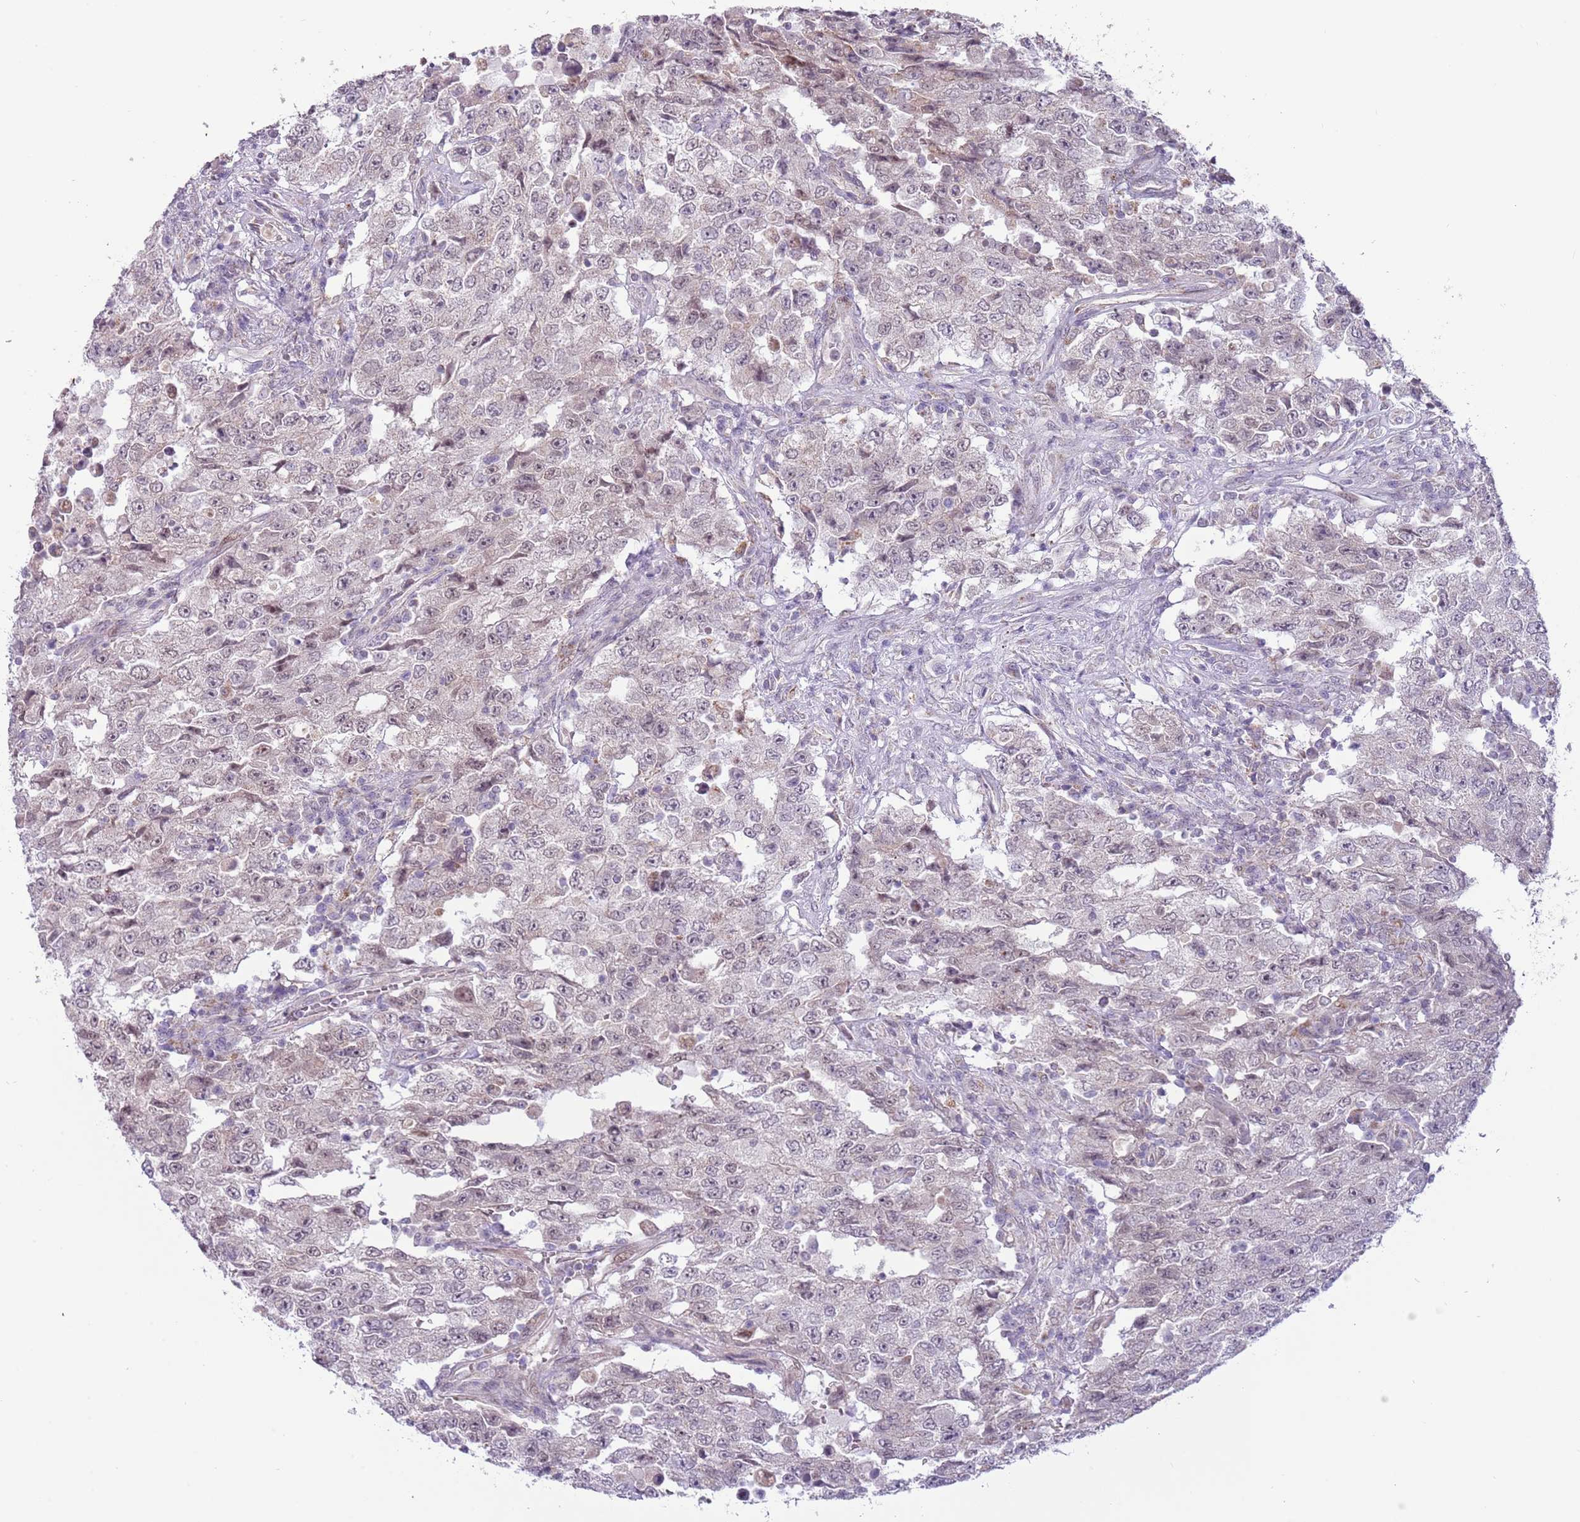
{"staining": {"intensity": "negative", "quantity": "none", "location": "none"}, "tissue": "testis cancer", "cell_type": "Tumor cells", "image_type": "cancer", "snomed": [{"axis": "morphology", "description": "Carcinoma, Embryonal, NOS"}, {"axis": "topography", "description": "Testis"}], "caption": "DAB immunohistochemical staining of testis cancer exhibits no significant staining in tumor cells. (DAB (3,3'-diaminobenzidine) IHC, high magnification).", "gene": "MLLT11", "patient": {"sex": "male", "age": 26}}